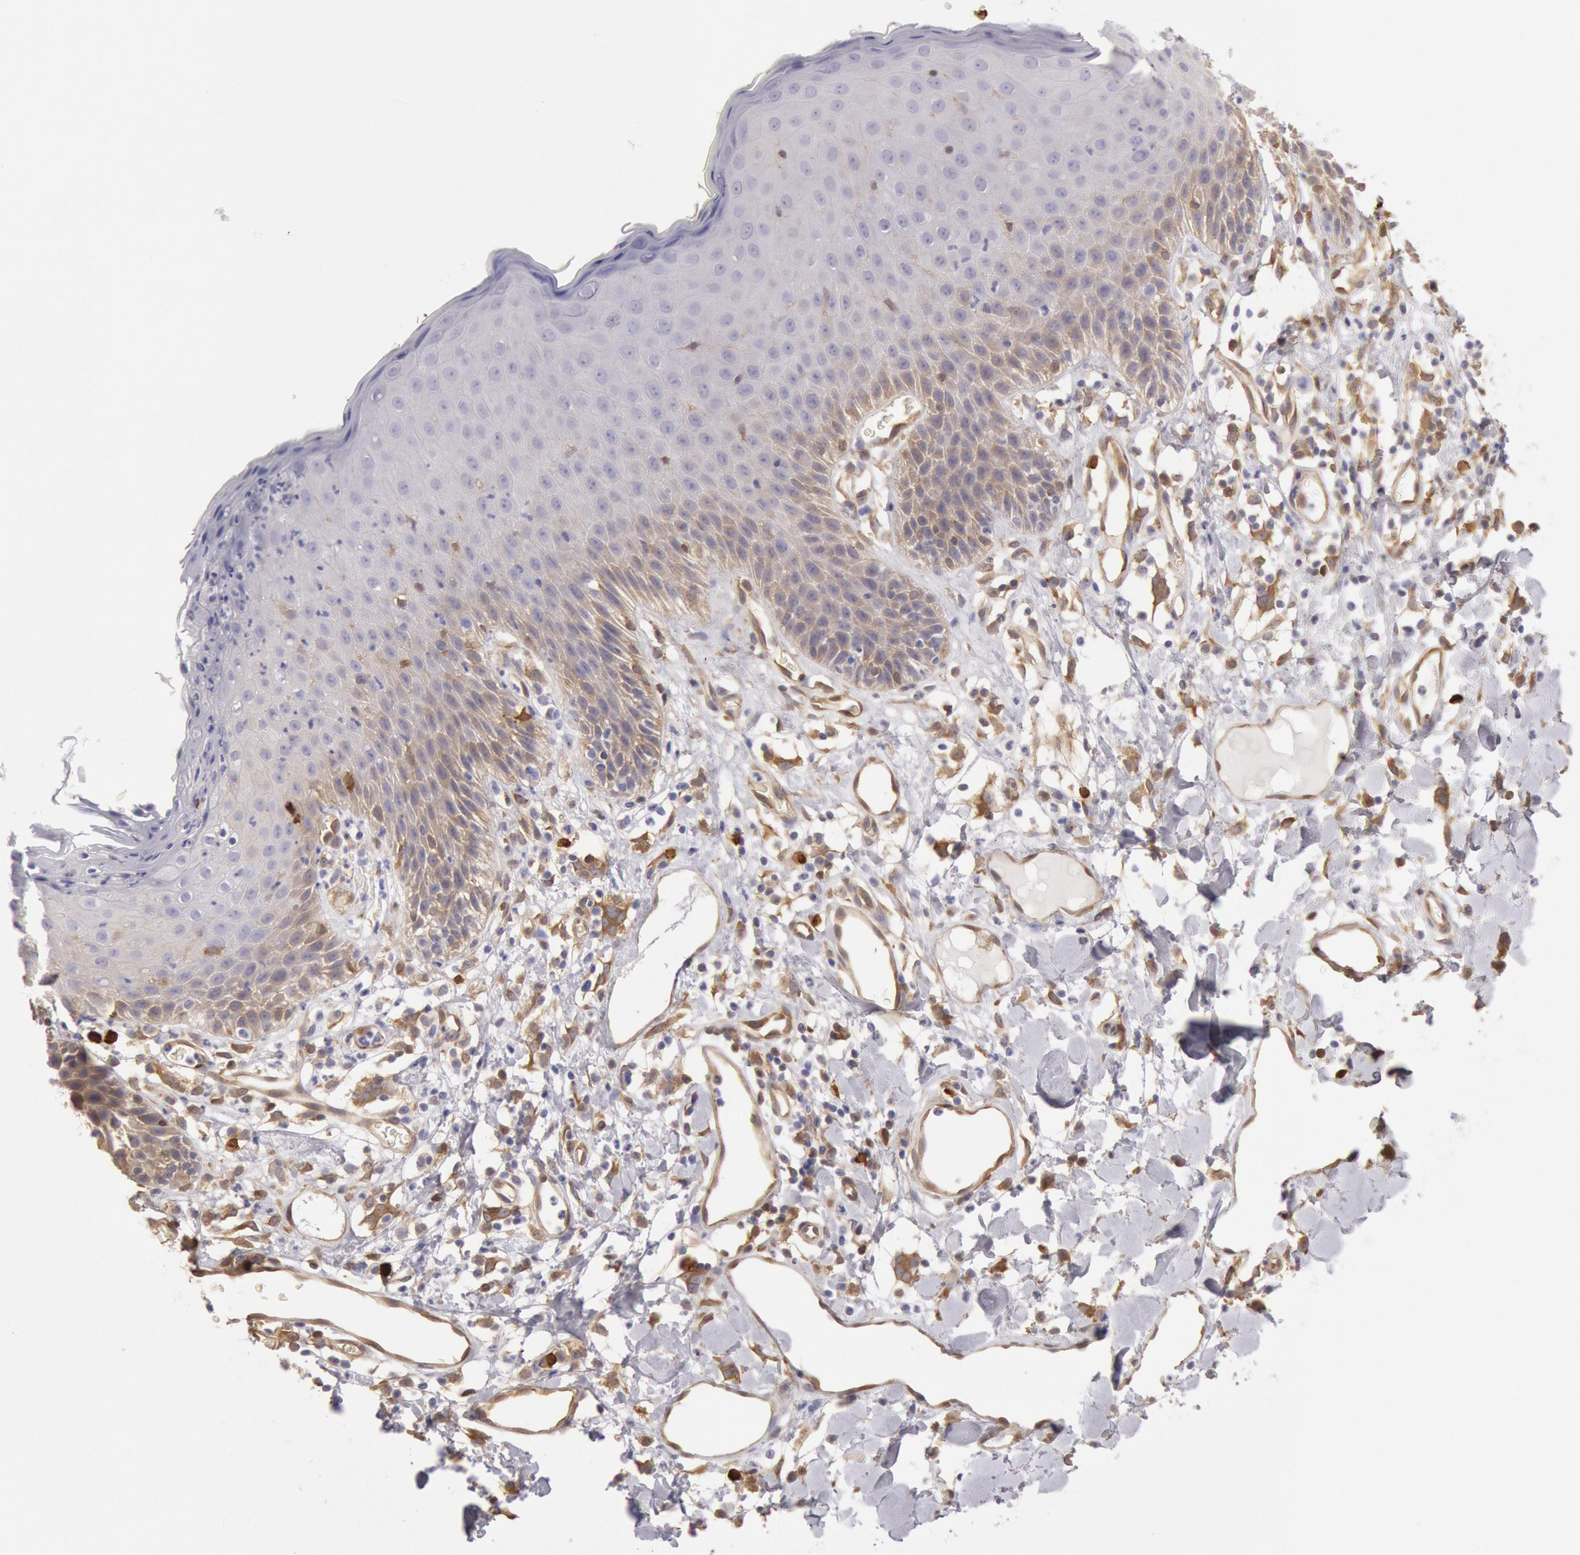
{"staining": {"intensity": "weak", "quantity": "<25%", "location": "cytoplasmic/membranous"}, "tissue": "skin", "cell_type": "Epidermal cells", "image_type": "normal", "snomed": [{"axis": "morphology", "description": "Normal tissue, NOS"}, {"axis": "topography", "description": "Vulva"}, {"axis": "topography", "description": "Peripheral nerve tissue"}], "caption": "A high-resolution image shows immunohistochemistry (IHC) staining of normal skin, which shows no significant expression in epidermal cells. Nuclei are stained in blue.", "gene": "CCDC50", "patient": {"sex": "female", "age": 68}}